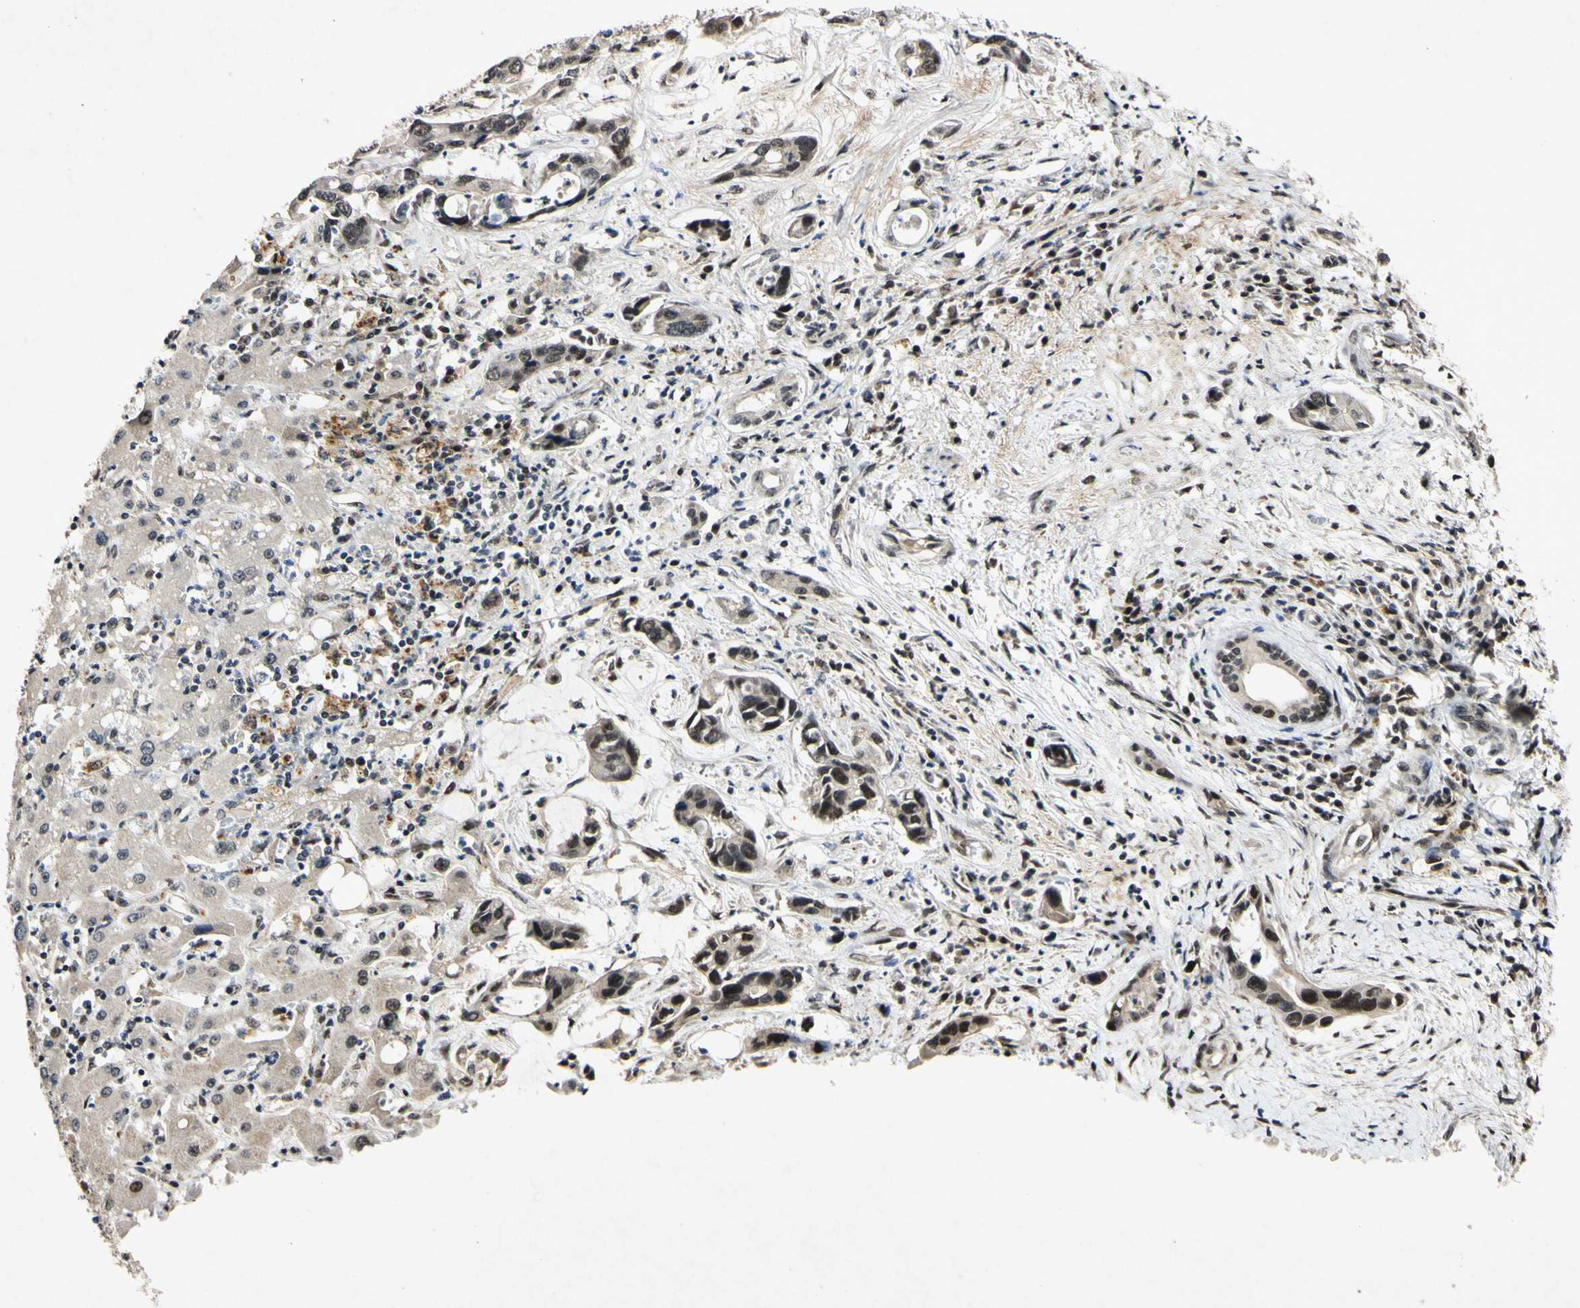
{"staining": {"intensity": "moderate", "quantity": ">75%", "location": "nuclear"}, "tissue": "liver cancer", "cell_type": "Tumor cells", "image_type": "cancer", "snomed": [{"axis": "morphology", "description": "Cholangiocarcinoma"}, {"axis": "topography", "description": "Liver"}], "caption": "Immunohistochemistry (IHC) staining of liver cholangiocarcinoma, which exhibits medium levels of moderate nuclear staining in approximately >75% of tumor cells indicating moderate nuclear protein staining. The staining was performed using DAB (brown) for protein detection and nuclei were counterstained in hematoxylin (blue).", "gene": "POLR2F", "patient": {"sex": "female", "age": 65}}